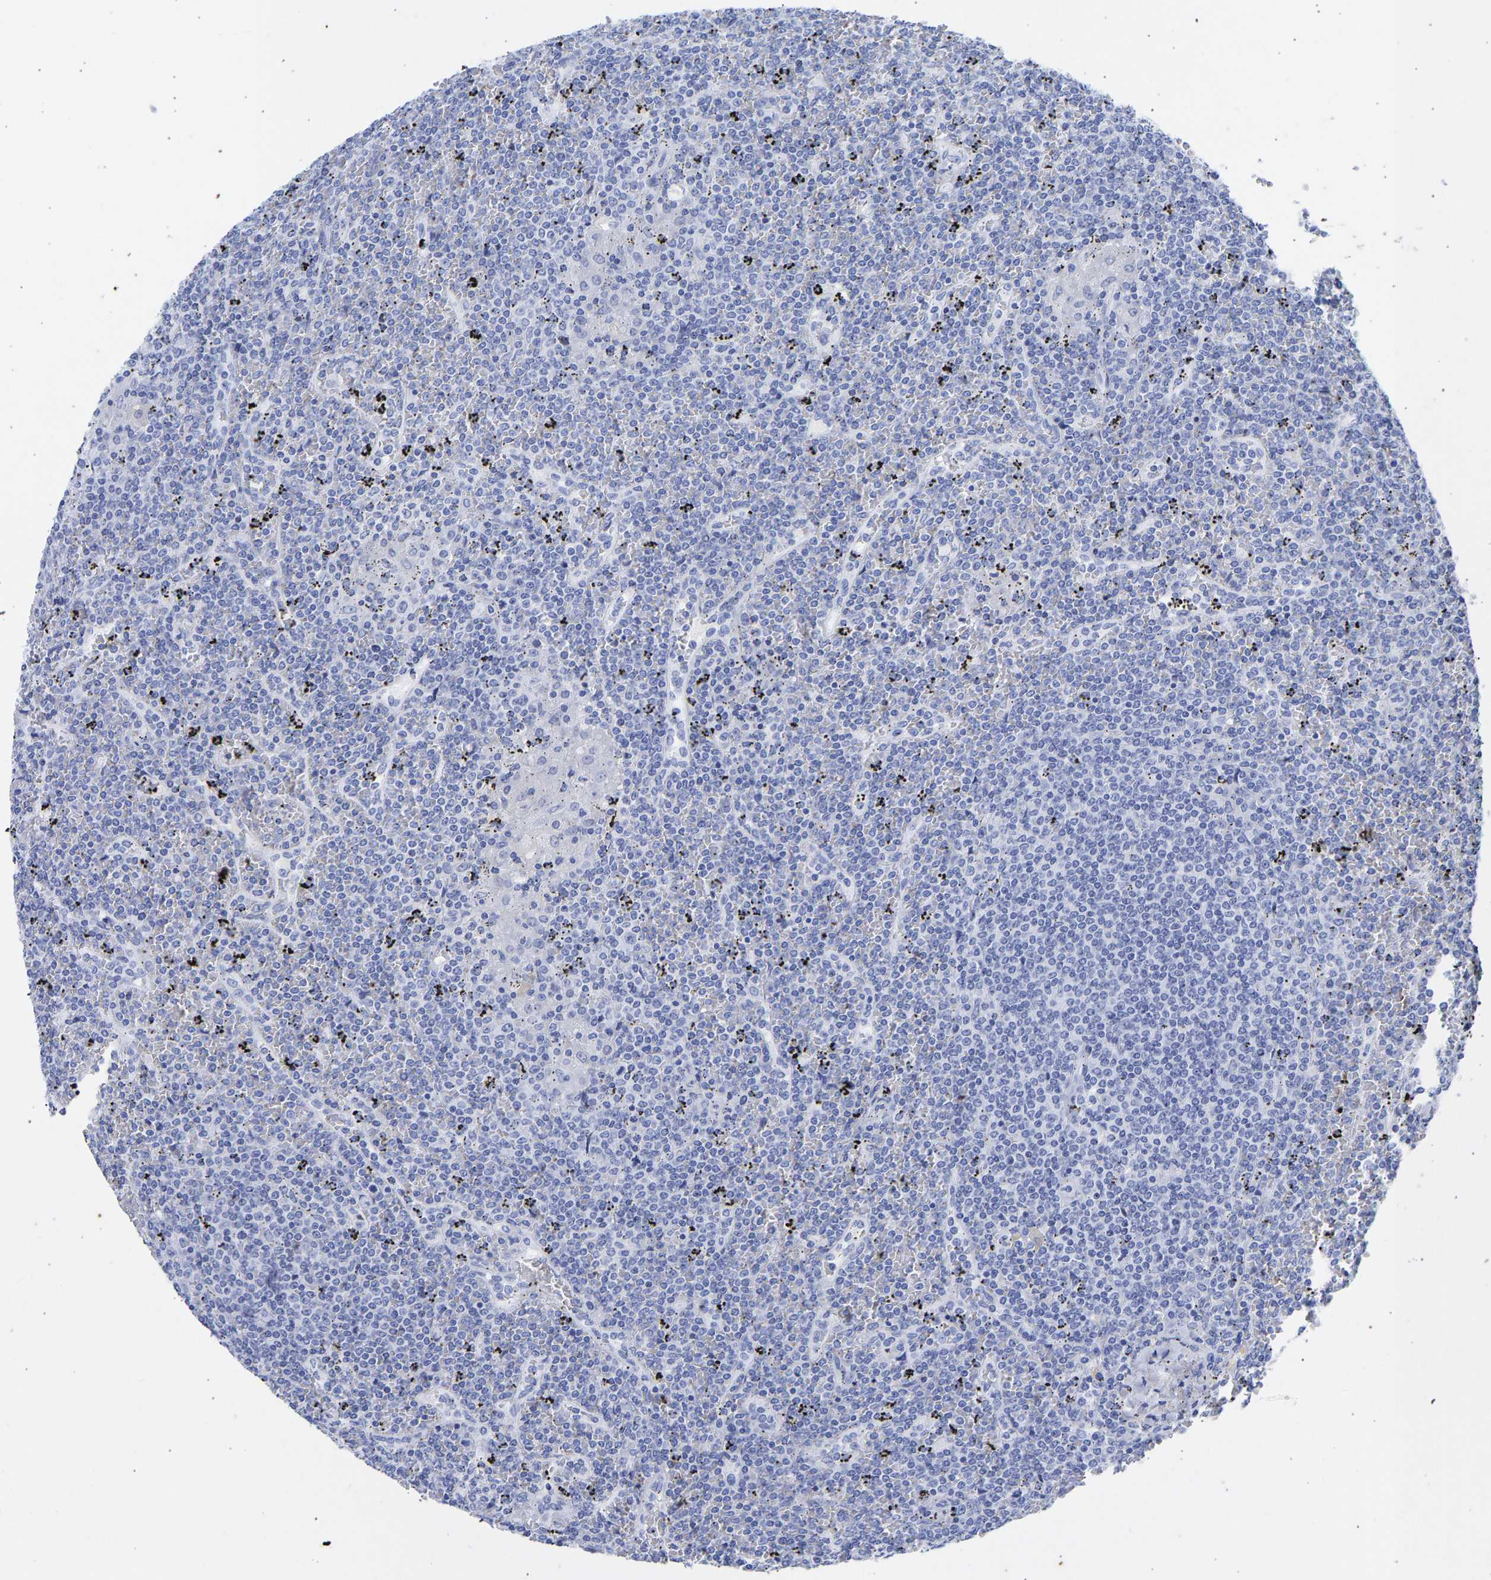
{"staining": {"intensity": "negative", "quantity": "none", "location": "none"}, "tissue": "lymphoma", "cell_type": "Tumor cells", "image_type": "cancer", "snomed": [{"axis": "morphology", "description": "Malignant lymphoma, non-Hodgkin's type, Low grade"}, {"axis": "topography", "description": "Spleen"}], "caption": "This photomicrograph is of lymphoma stained with IHC to label a protein in brown with the nuclei are counter-stained blue. There is no positivity in tumor cells.", "gene": "KRT1", "patient": {"sex": "female", "age": 19}}